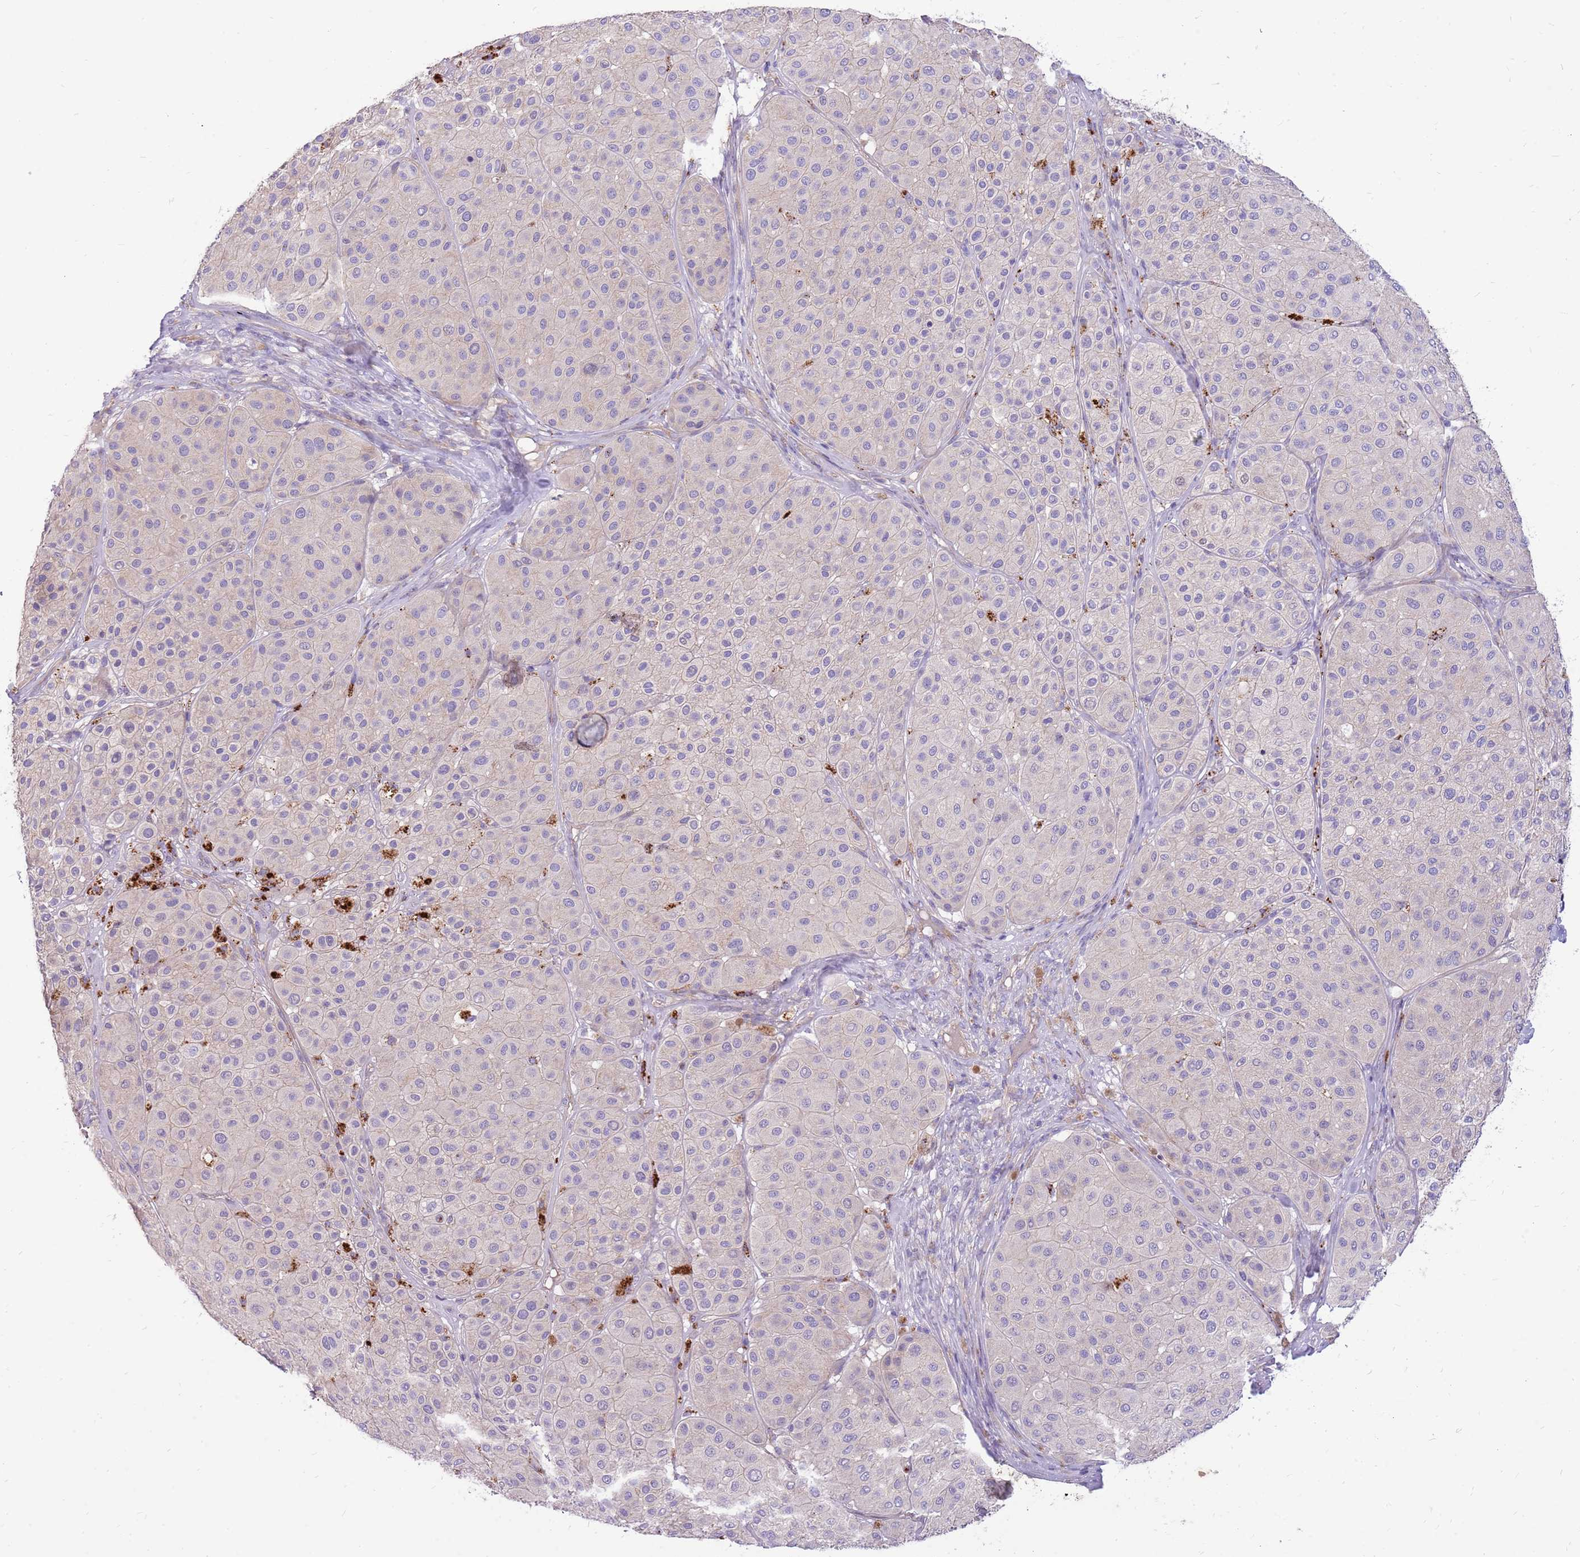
{"staining": {"intensity": "negative", "quantity": "none", "location": "none"}, "tissue": "melanoma", "cell_type": "Tumor cells", "image_type": "cancer", "snomed": [{"axis": "morphology", "description": "Malignant melanoma, Metastatic site"}, {"axis": "topography", "description": "Smooth muscle"}], "caption": "An IHC photomicrograph of malignant melanoma (metastatic site) is shown. There is no staining in tumor cells of malignant melanoma (metastatic site).", "gene": "NTN4", "patient": {"sex": "male", "age": 41}}